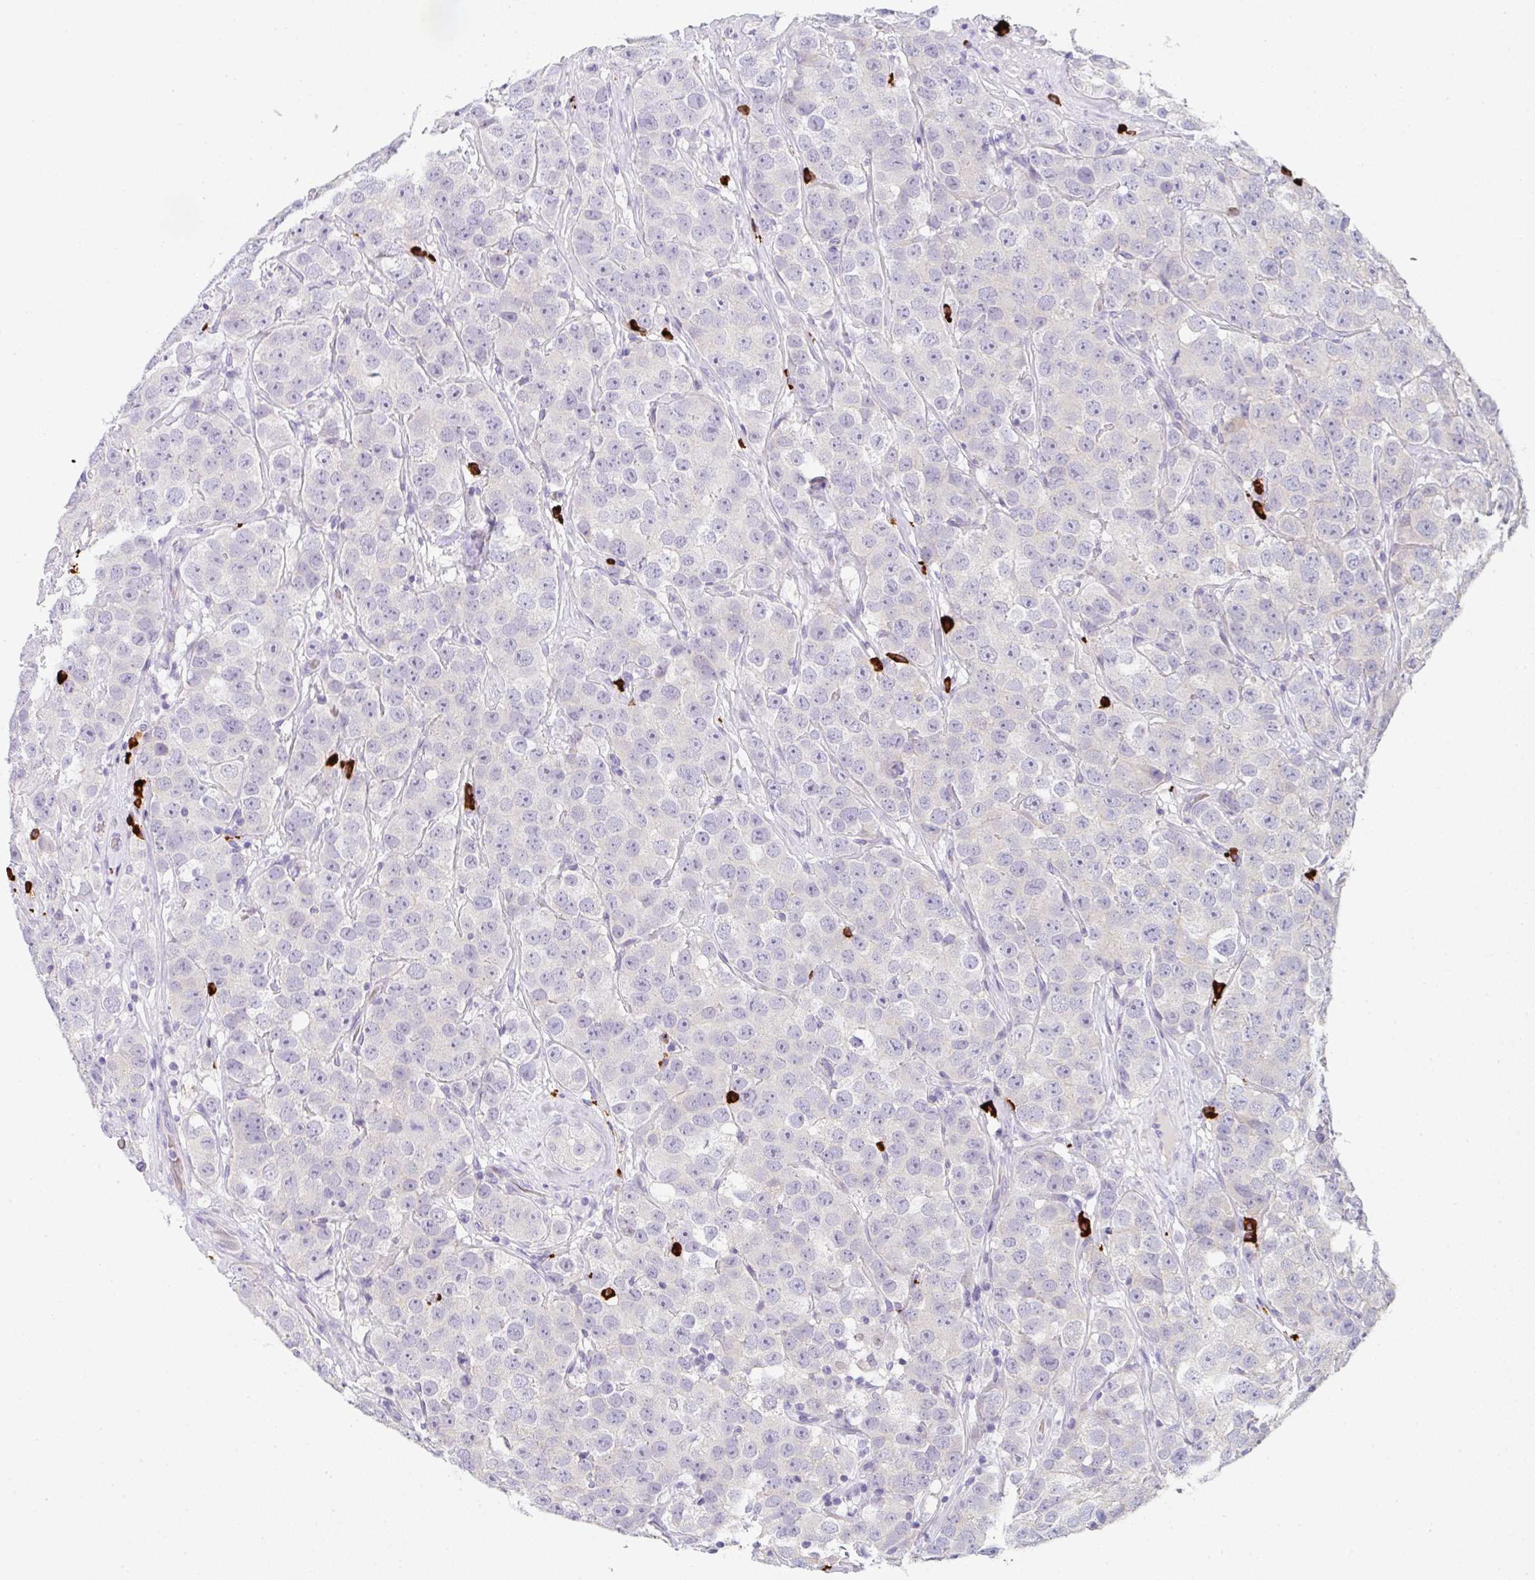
{"staining": {"intensity": "negative", "quantity": "none", "location": "none"}, "tissue": "testis cancer", "cell_type": "Tumor cells", "image_type": "cancer", "snomed": [{"axis": "morphology", "description": "Seminoma, NOS"}, {"axis": "topography", "description": "Testis"}], "caption": "Immunohistochemical staining of human seminoma (testis) demonstrates no significant positivity in tumor cells.", "gene": "CACNA1S", "patient": {"sex": "male", "age": 28}}